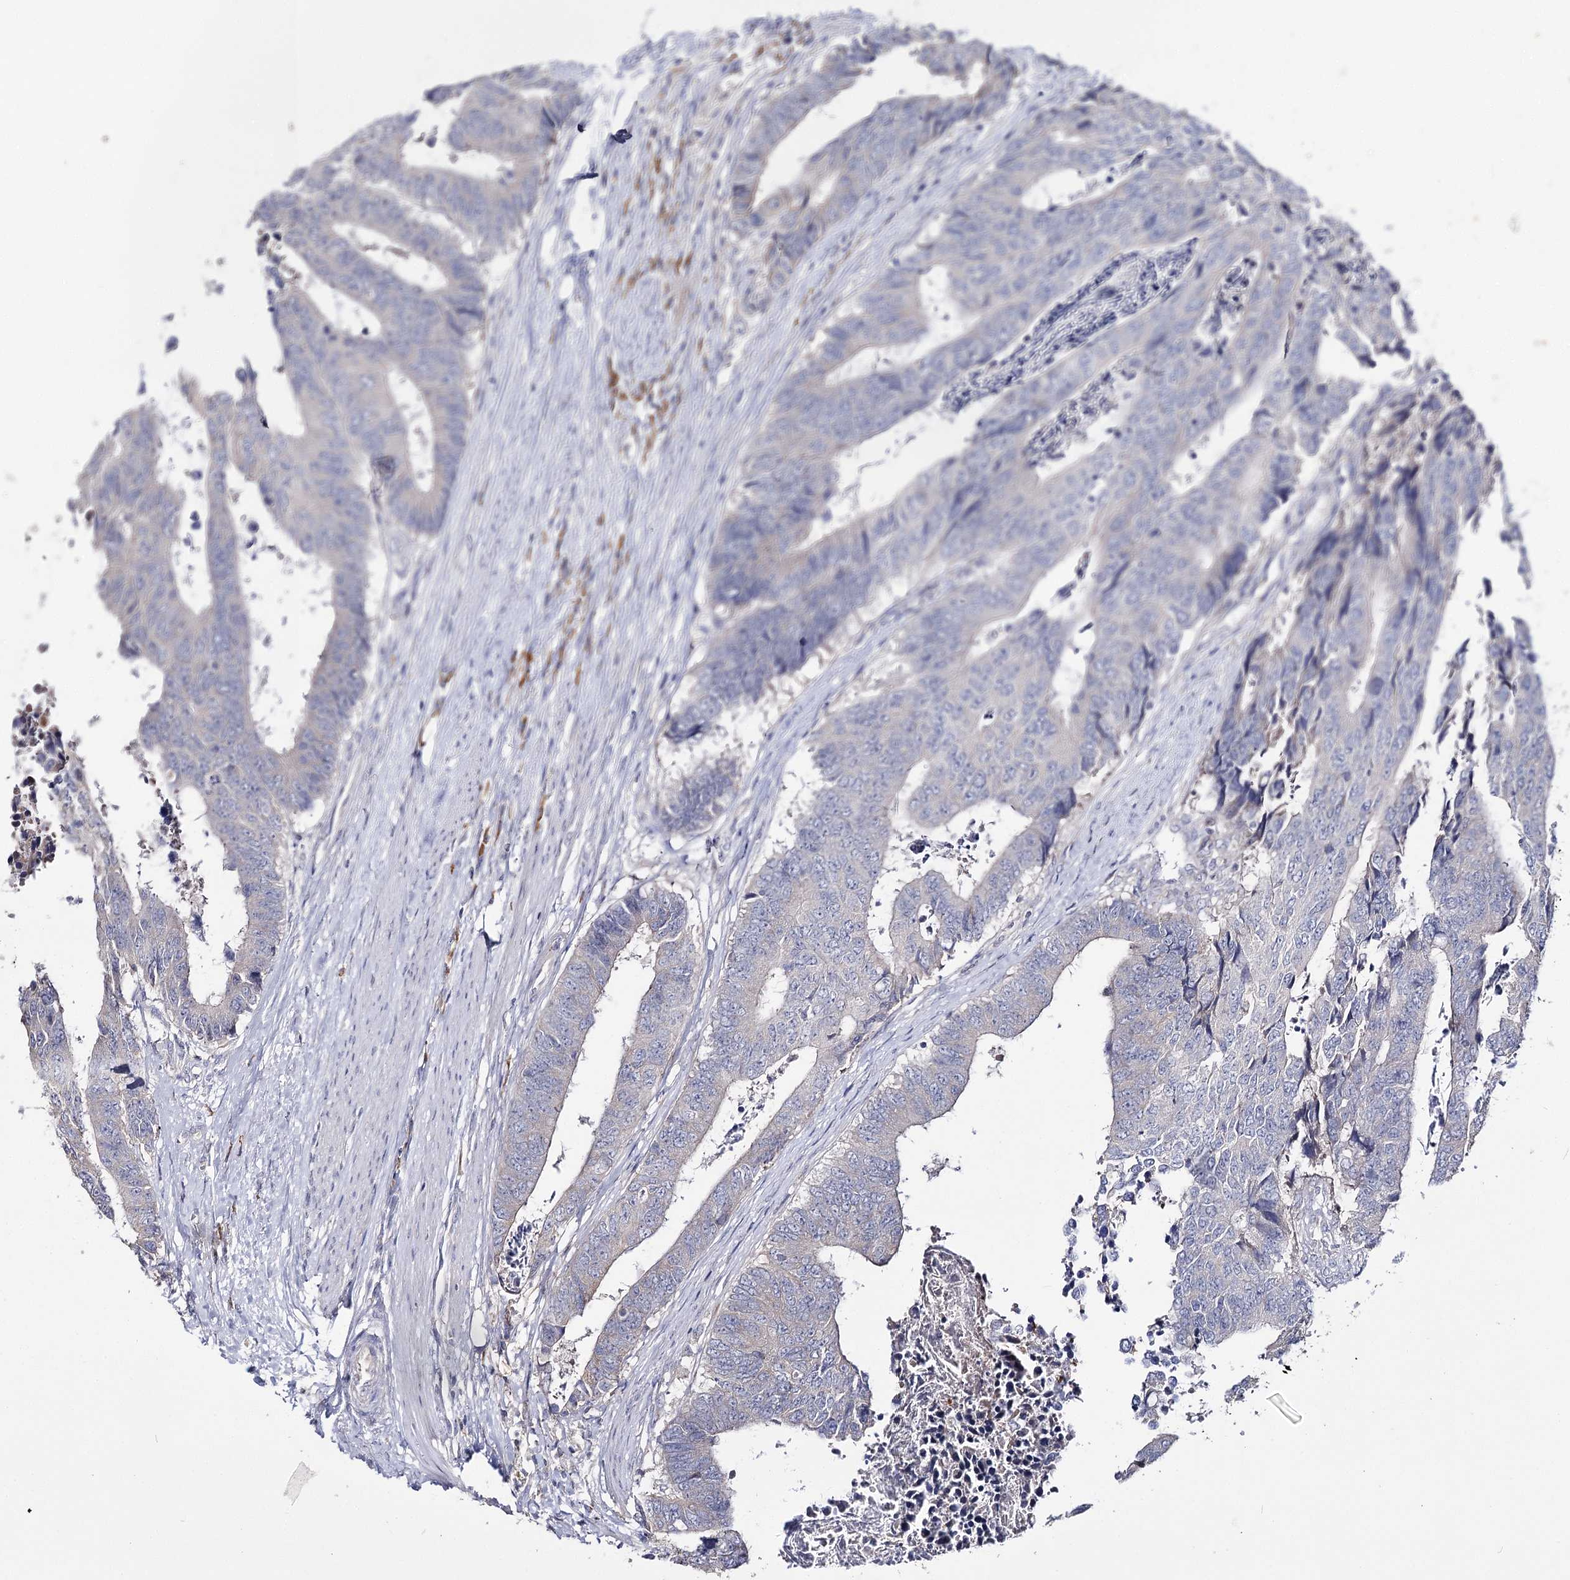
{"staining": {"intensity": "negative", "quantity": "none", "location": "none"}, "tissue": "colorectal cancer", "cell_type": "Tumor cells", "image_type": "cancer", "snomed": [{"axis": "morphology", "description": "Adenocarcinoma, NOS"}, {"axis": "topography", "description": "Rectum"}], "caption": "High power microscopy image of an IHC image of colorectal cancer (adenocarcinoma), revealing no significant staining in tumor cells. (Brightfield microscopy of DAB IHC at high magnification).", "gene": "IL1RAP", "patient": {"sex": "male", "age": 84}}